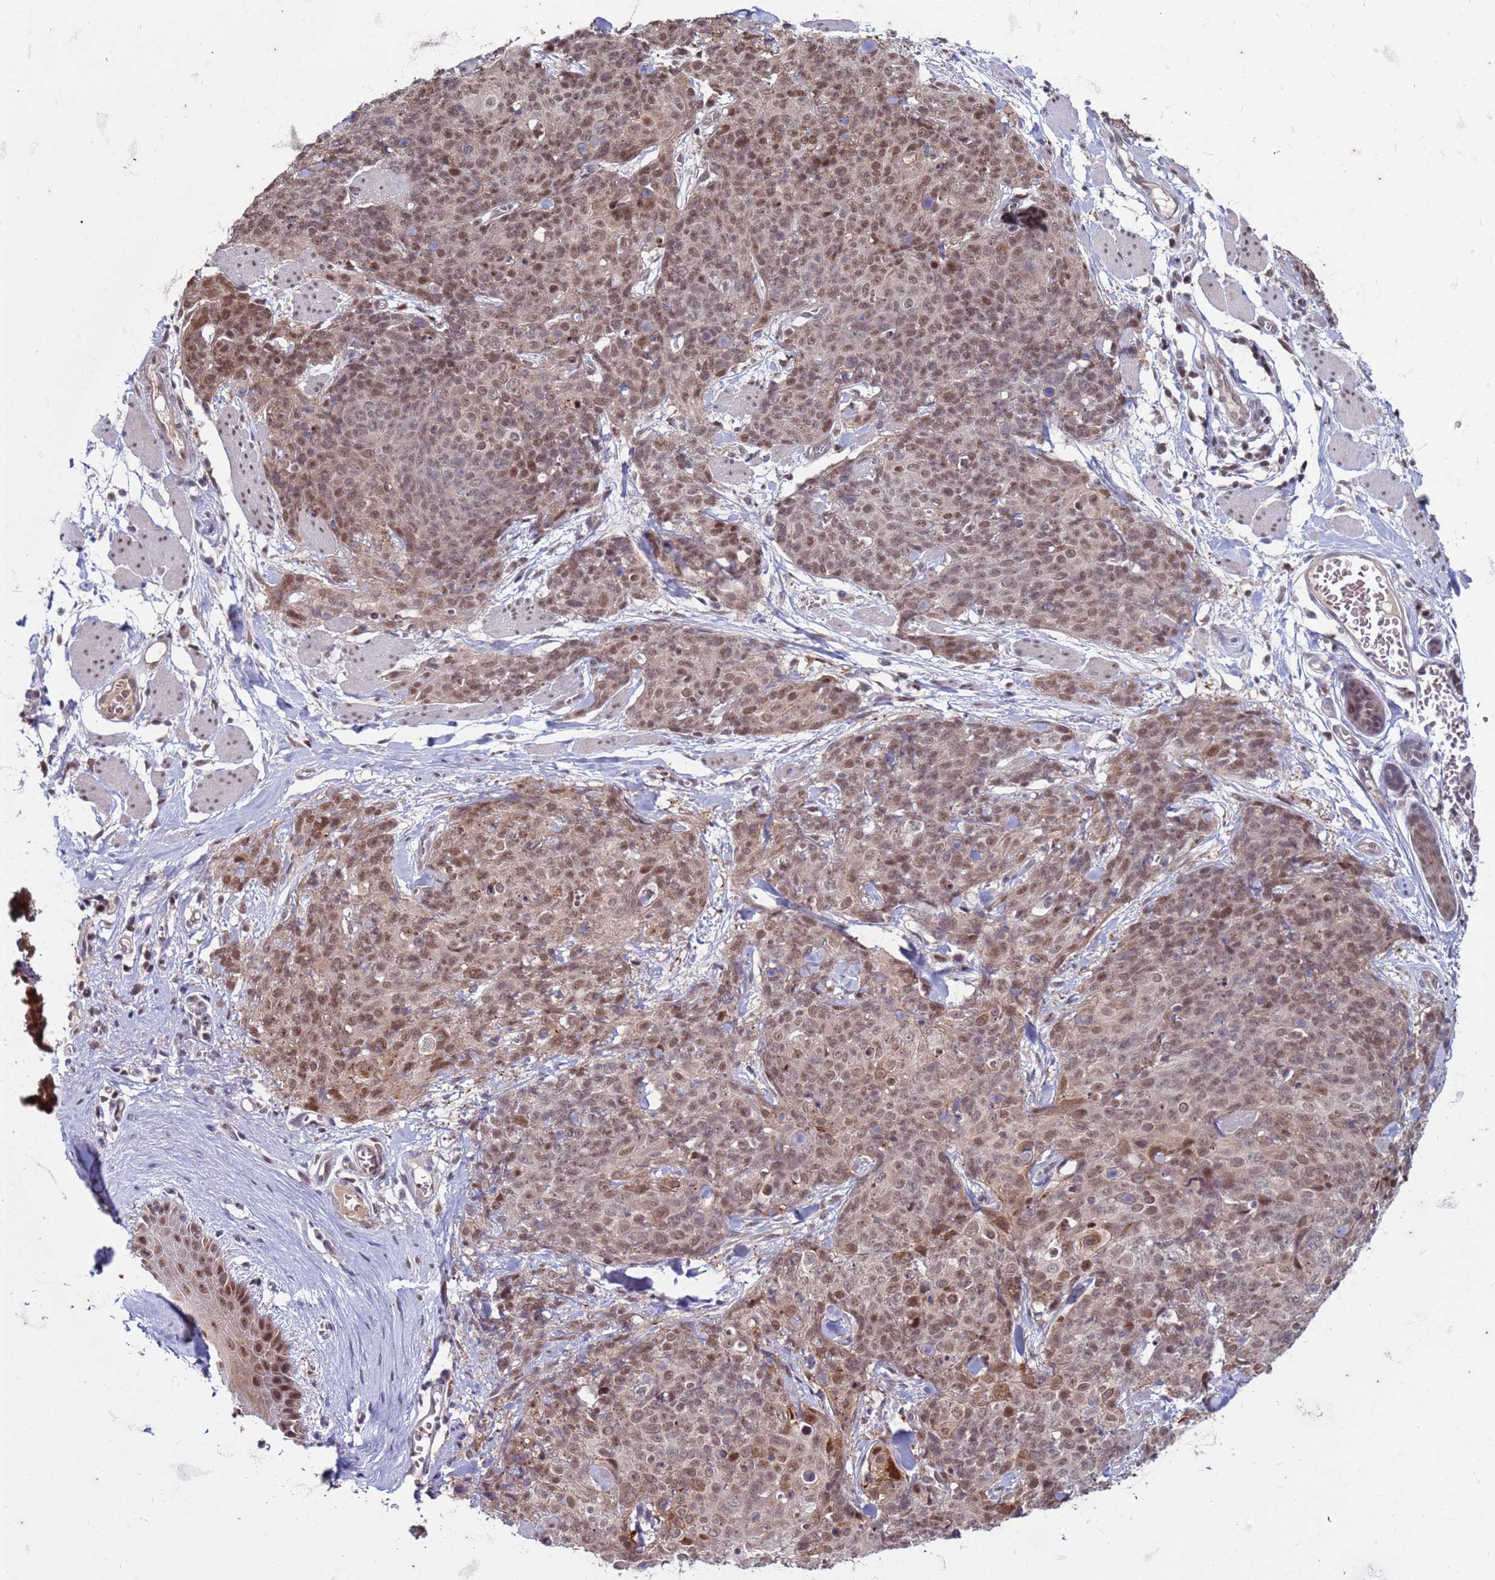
{"staining": {"intensity": "moderate", "quantity": ">75%", "location": "nuclear"}, "tissue": "skin cancer", "cell_type": "Tumor cells", "image_type": "cancer", "snomed": [{"axis": "morphology", "description": "Squamous cell carcinoma, NOS"}, {"axis": "topography", "description": "Skin"}, {"axis": "topography", "description": "Vulva"}], "caption": "A brown stain shows moderate nuclear expression of a protein in skin cancer (squamous cell carcinoma) tumor cells.", "gene": "TRMT6", "patient": {"sex": "female", "age": 85}}